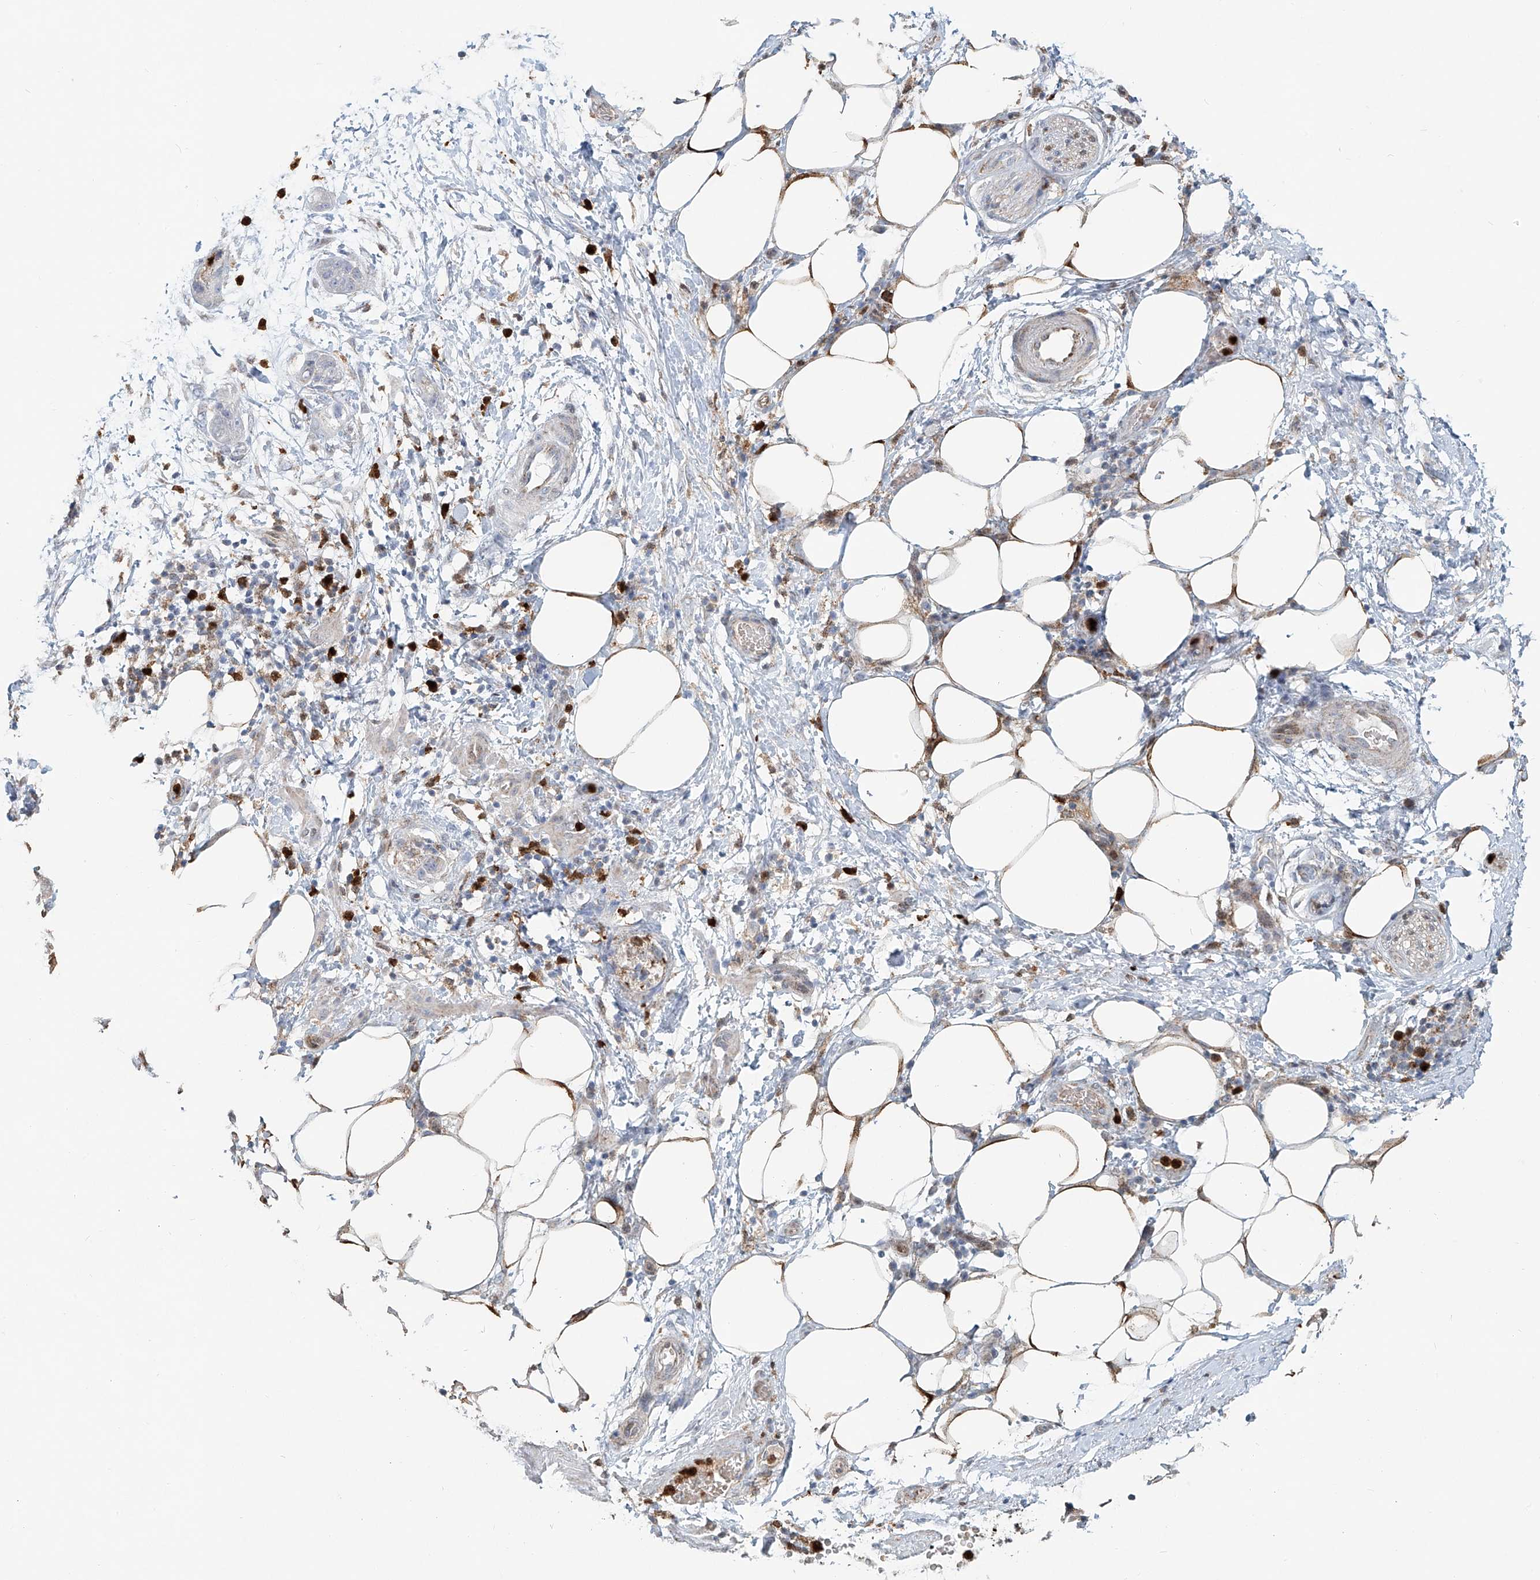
{"staining": {"intensity": "negative", "quantity": "none", "location": "none"}, "tissue": "pancreatic cancer", "cell_type": "Tumor cells", "image_type": "cancer", "snomed": [{"axis": "morphology", "description": "Adenocarcinoma, NOS"}, {"axis": "topography", "description": "Pancreas"}], "caption": "There is no significant expression in tumor cells of pancreatic adenocarcinoma. (Stains: DAB IHC with hematoxylin counter stain, Microscopy: brightfield microscopy at high magnification).", "gene": "PTPRA", "patient": {"sex": "female", "age": 78}}